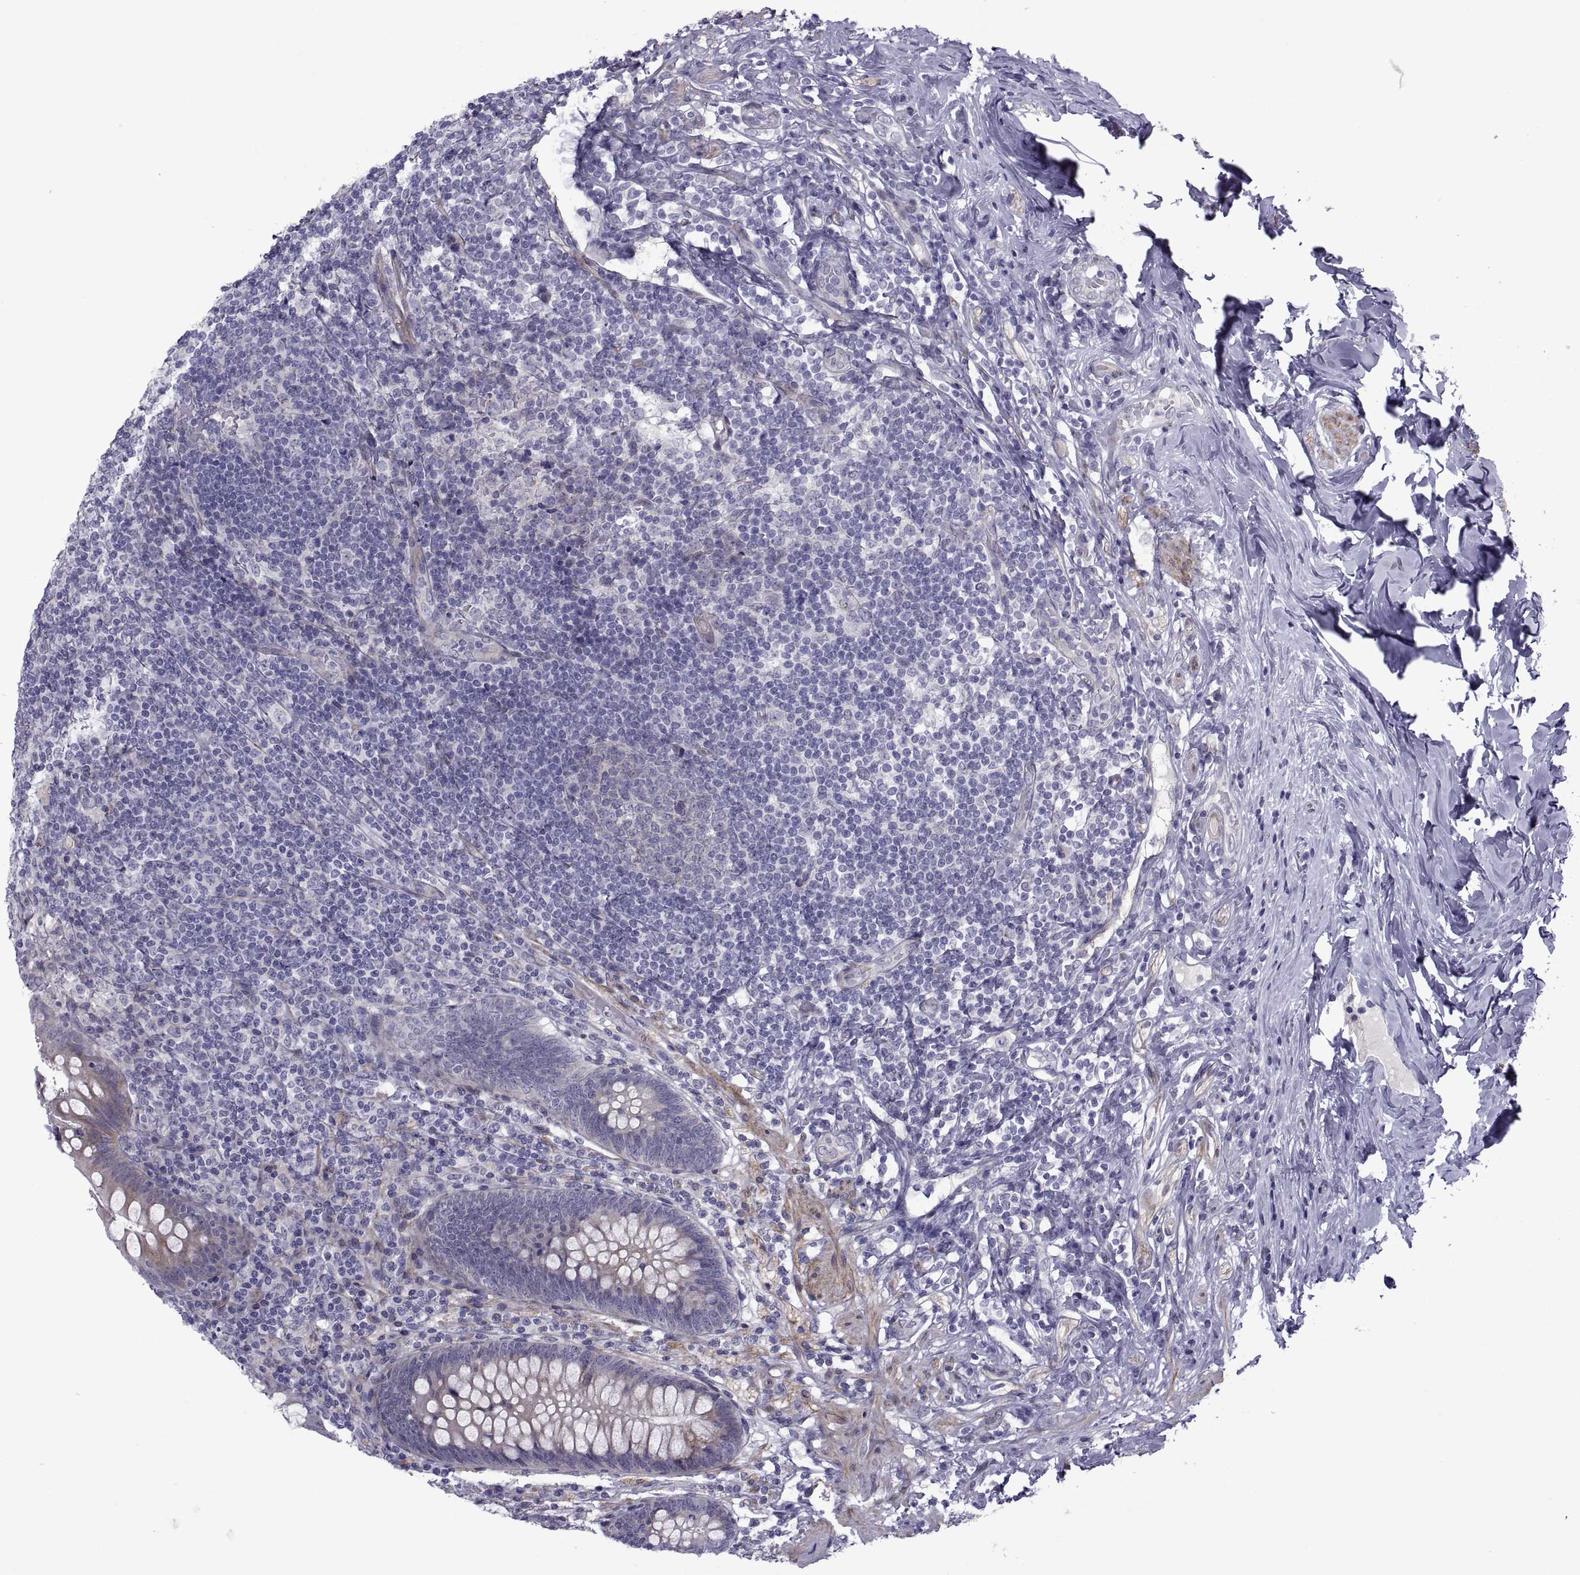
{"staining": {"intensity": "negative", "quantity": "none", "location": "none"}, "tissue": "appendix", "cell_type": "Glandular cells", "image_type": "normal", "snomed": [{"axis": "morphology", "description": "Normal tissue, NOS"}, {"axis": "topography", "description": "Appendix"}], "caption": "Human appendix stained for a protein using IHC demonstrates no positivity in glandular cells.", "gene": "TMEM158", "patient": {"sex": "male", "age": 47}}